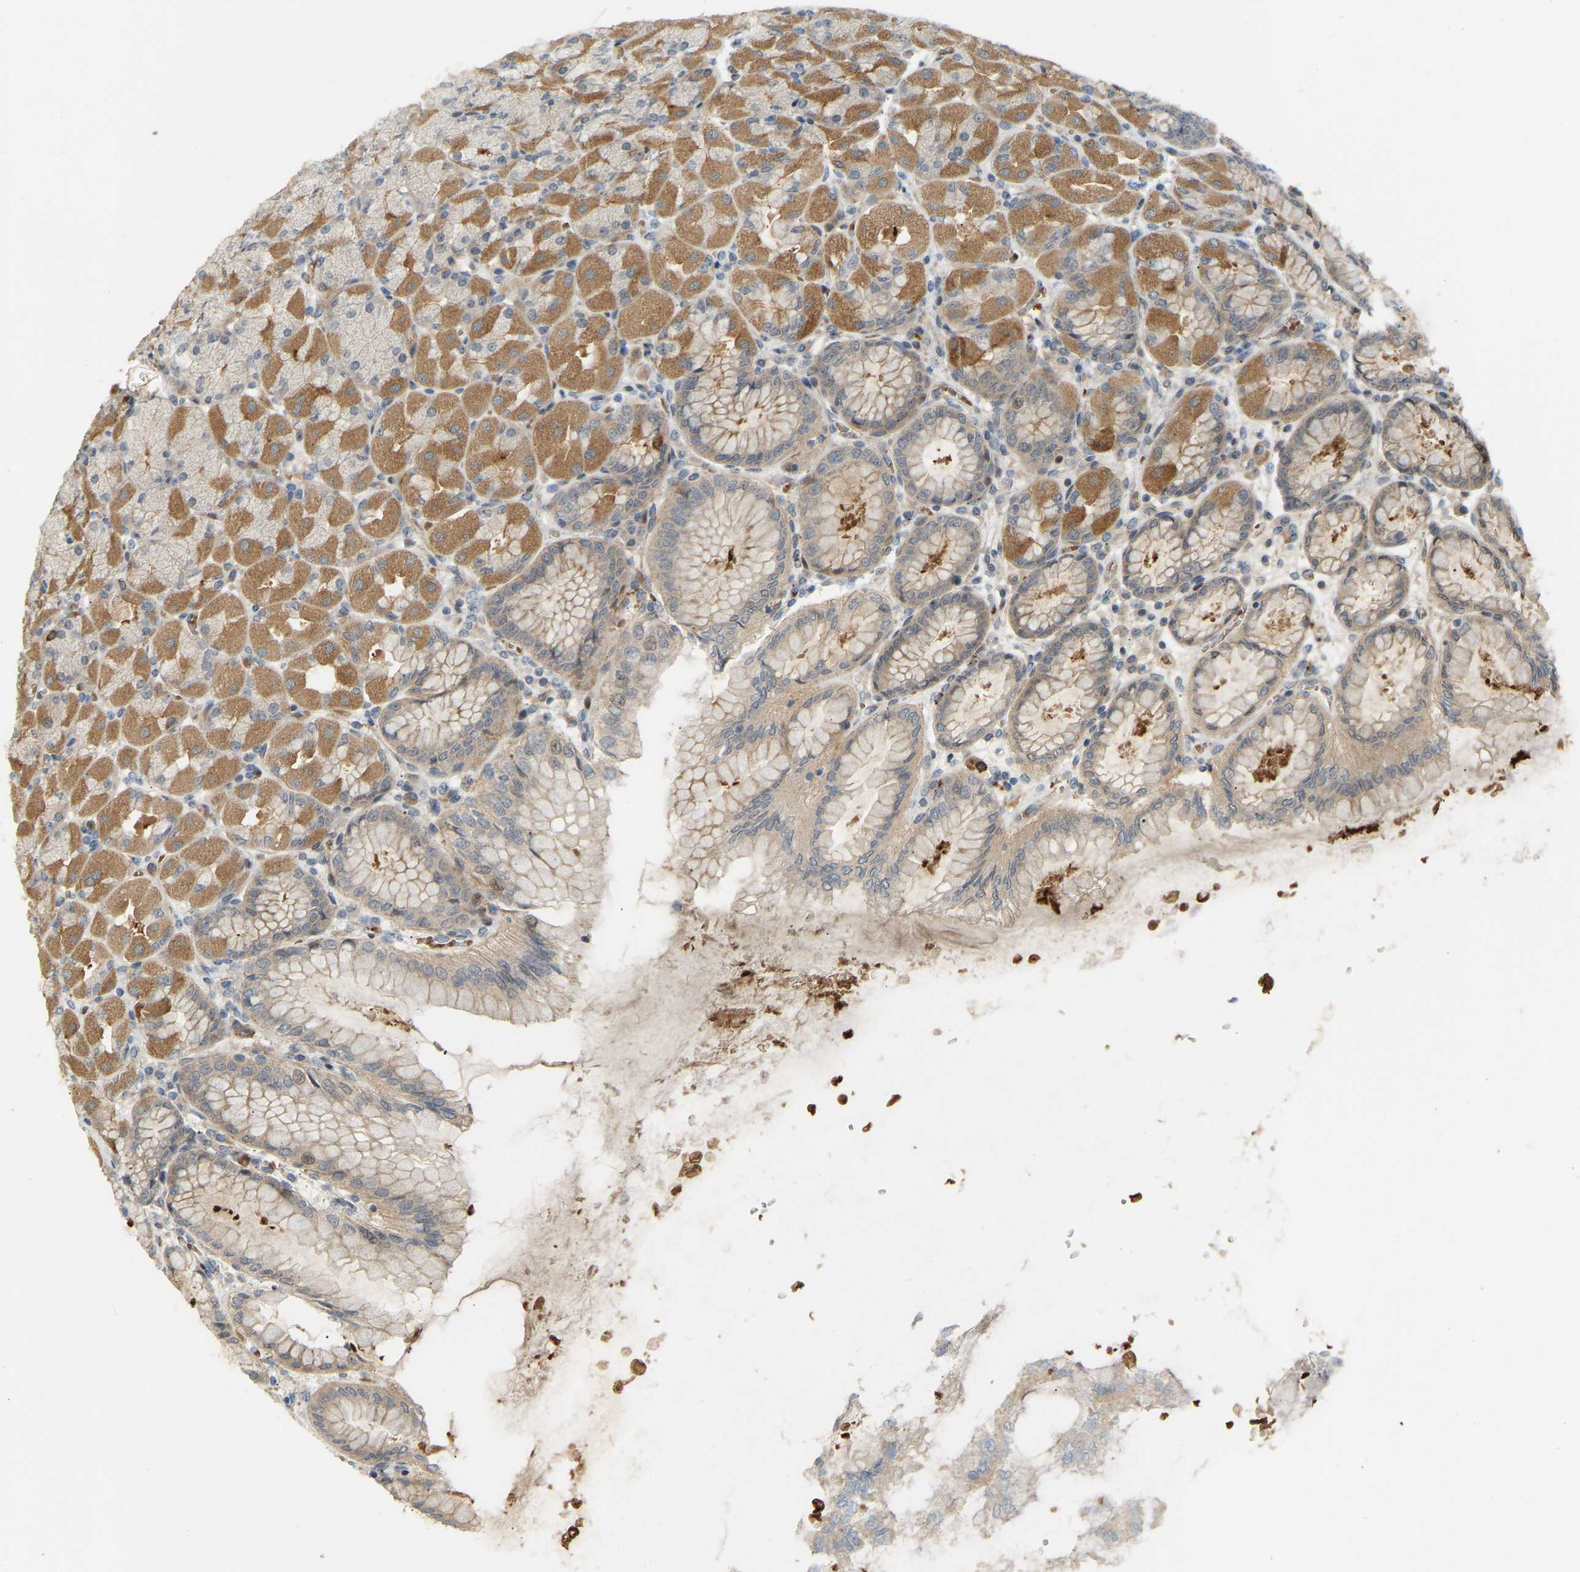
{"staining": {"intensity": "moderate", "quantity": "25%-75%", "location": "cytoplasmic/membranous"}, "tissue": "stomach", "cell_type": "Glandular cells", "image_type": "normal", "snomed": [{"axis": "morphology", "description": "Normal tissue, NOS"}, {"axis": "topography", "description": "Stomach, upper"}], "caption": "A medium amount of moderate cytoplasmic/membranous positivity is present in about 25%-75% of glandular cells in unremarkable stomach. The staining was performed using DAB (3,3'-diaminobenzidine) to visualize the protein expression in brown, while the nuclei were stained in blue with hematoxylin (Magnification: 20x).", "gene": "POGLUT2", "patient": {"sex": "female", "age": 56}}